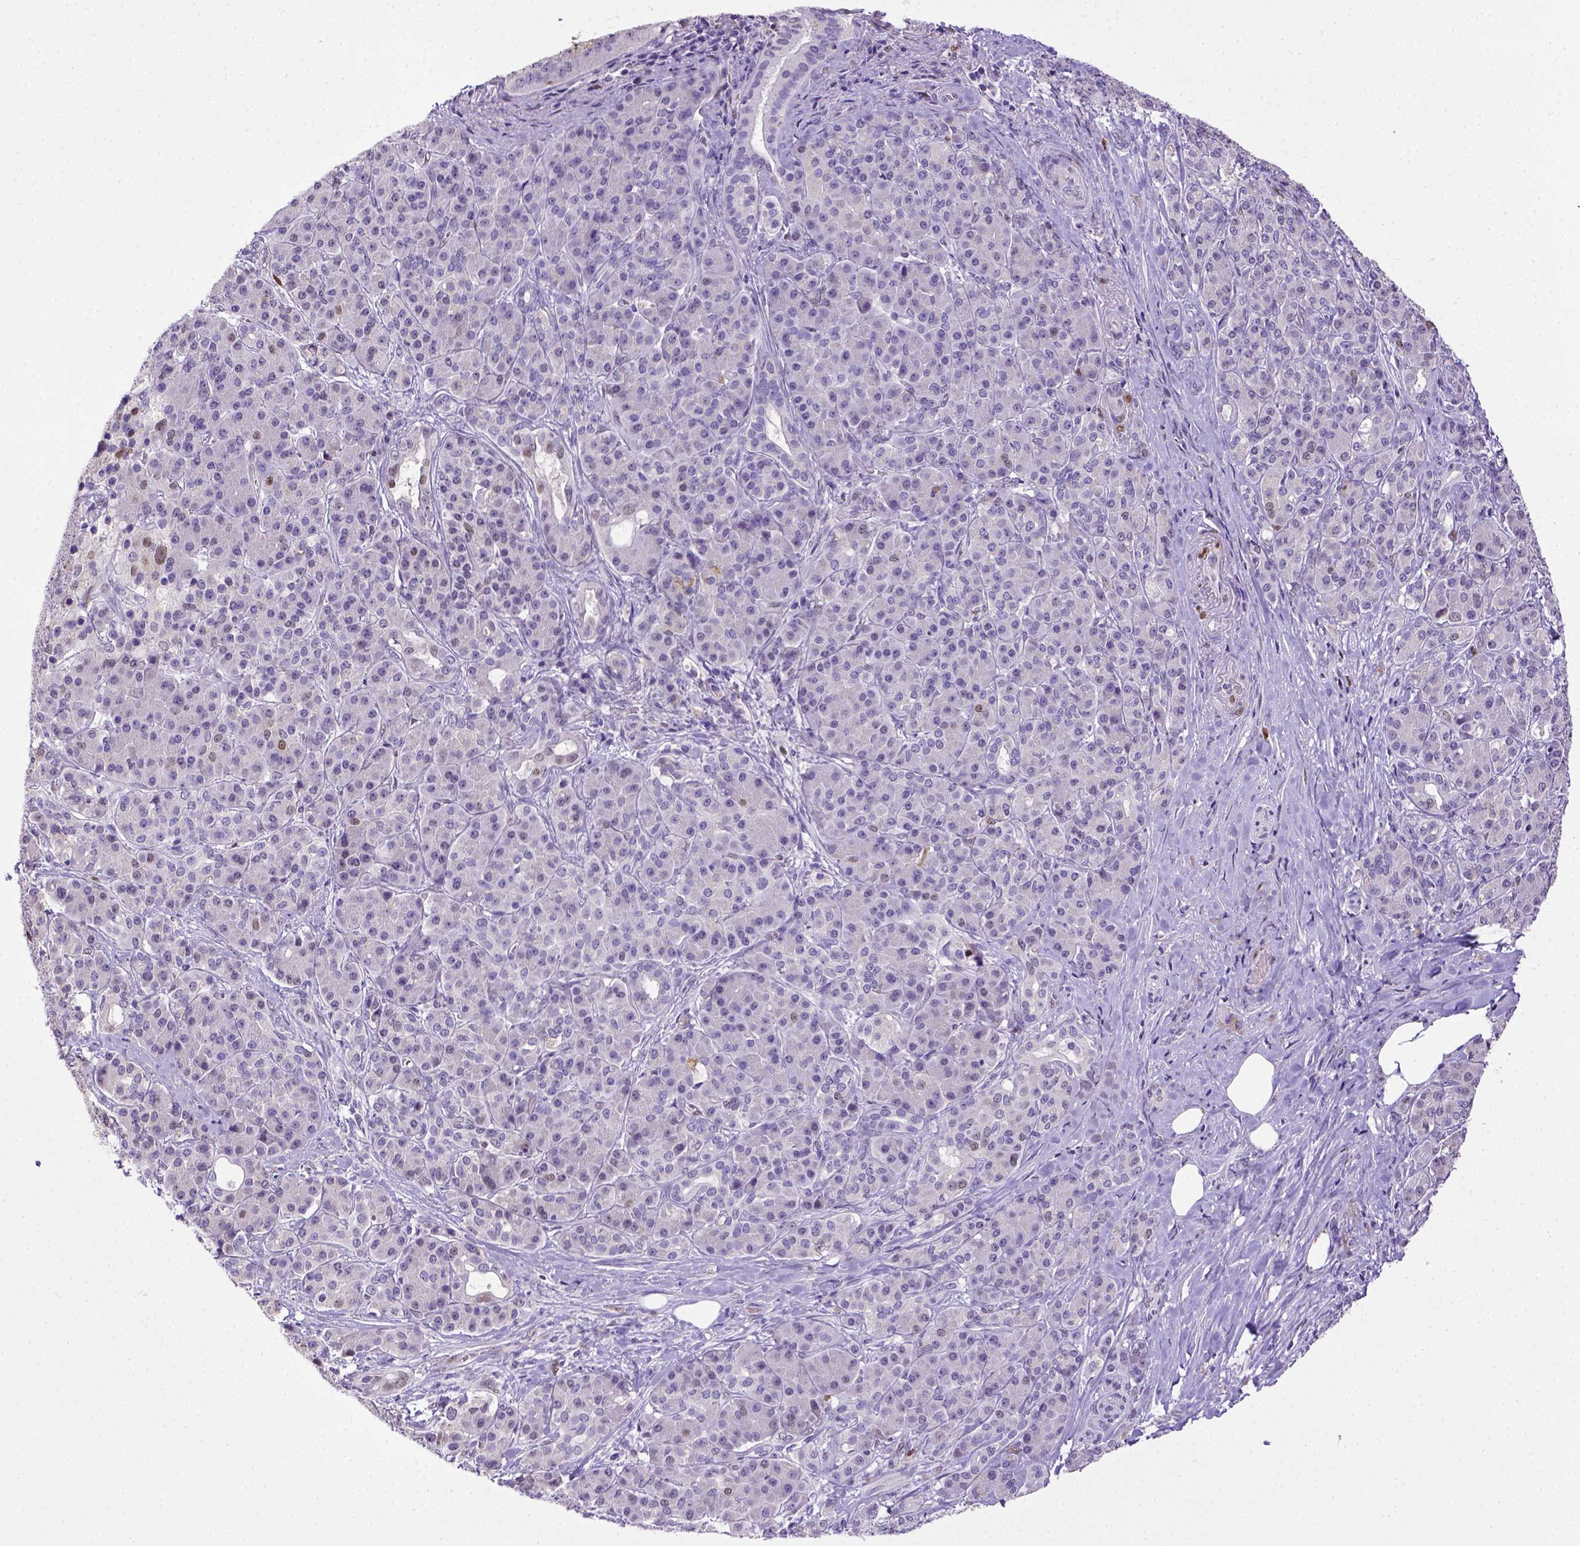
{"staining": {"intensity": "negative", "quantity": "none", "location": "none"}, "tissue": "pancreatic cancer", "cell_type": "Tumor cells", "image_type": "cancer", "snomed": [{"axis": "morphology", "description": "Normal tissue, NOS"}, {"axis": "morphology", "description": "Inflammation, NOS"}, {"axis": "morphology", "description": "Adenocarcinoma, NOS"}, {"axis": "topography", "description": "Pancreas"}], "caption": "High power microscopy photomicrograph of an immunohistochemistry histopathology image of pancreatic cancer (adenocarcinoma), revealing no significant expression in tumor cells.", "gene": "CDKN1A", "patient": {"sex": "male", "age": 57}}